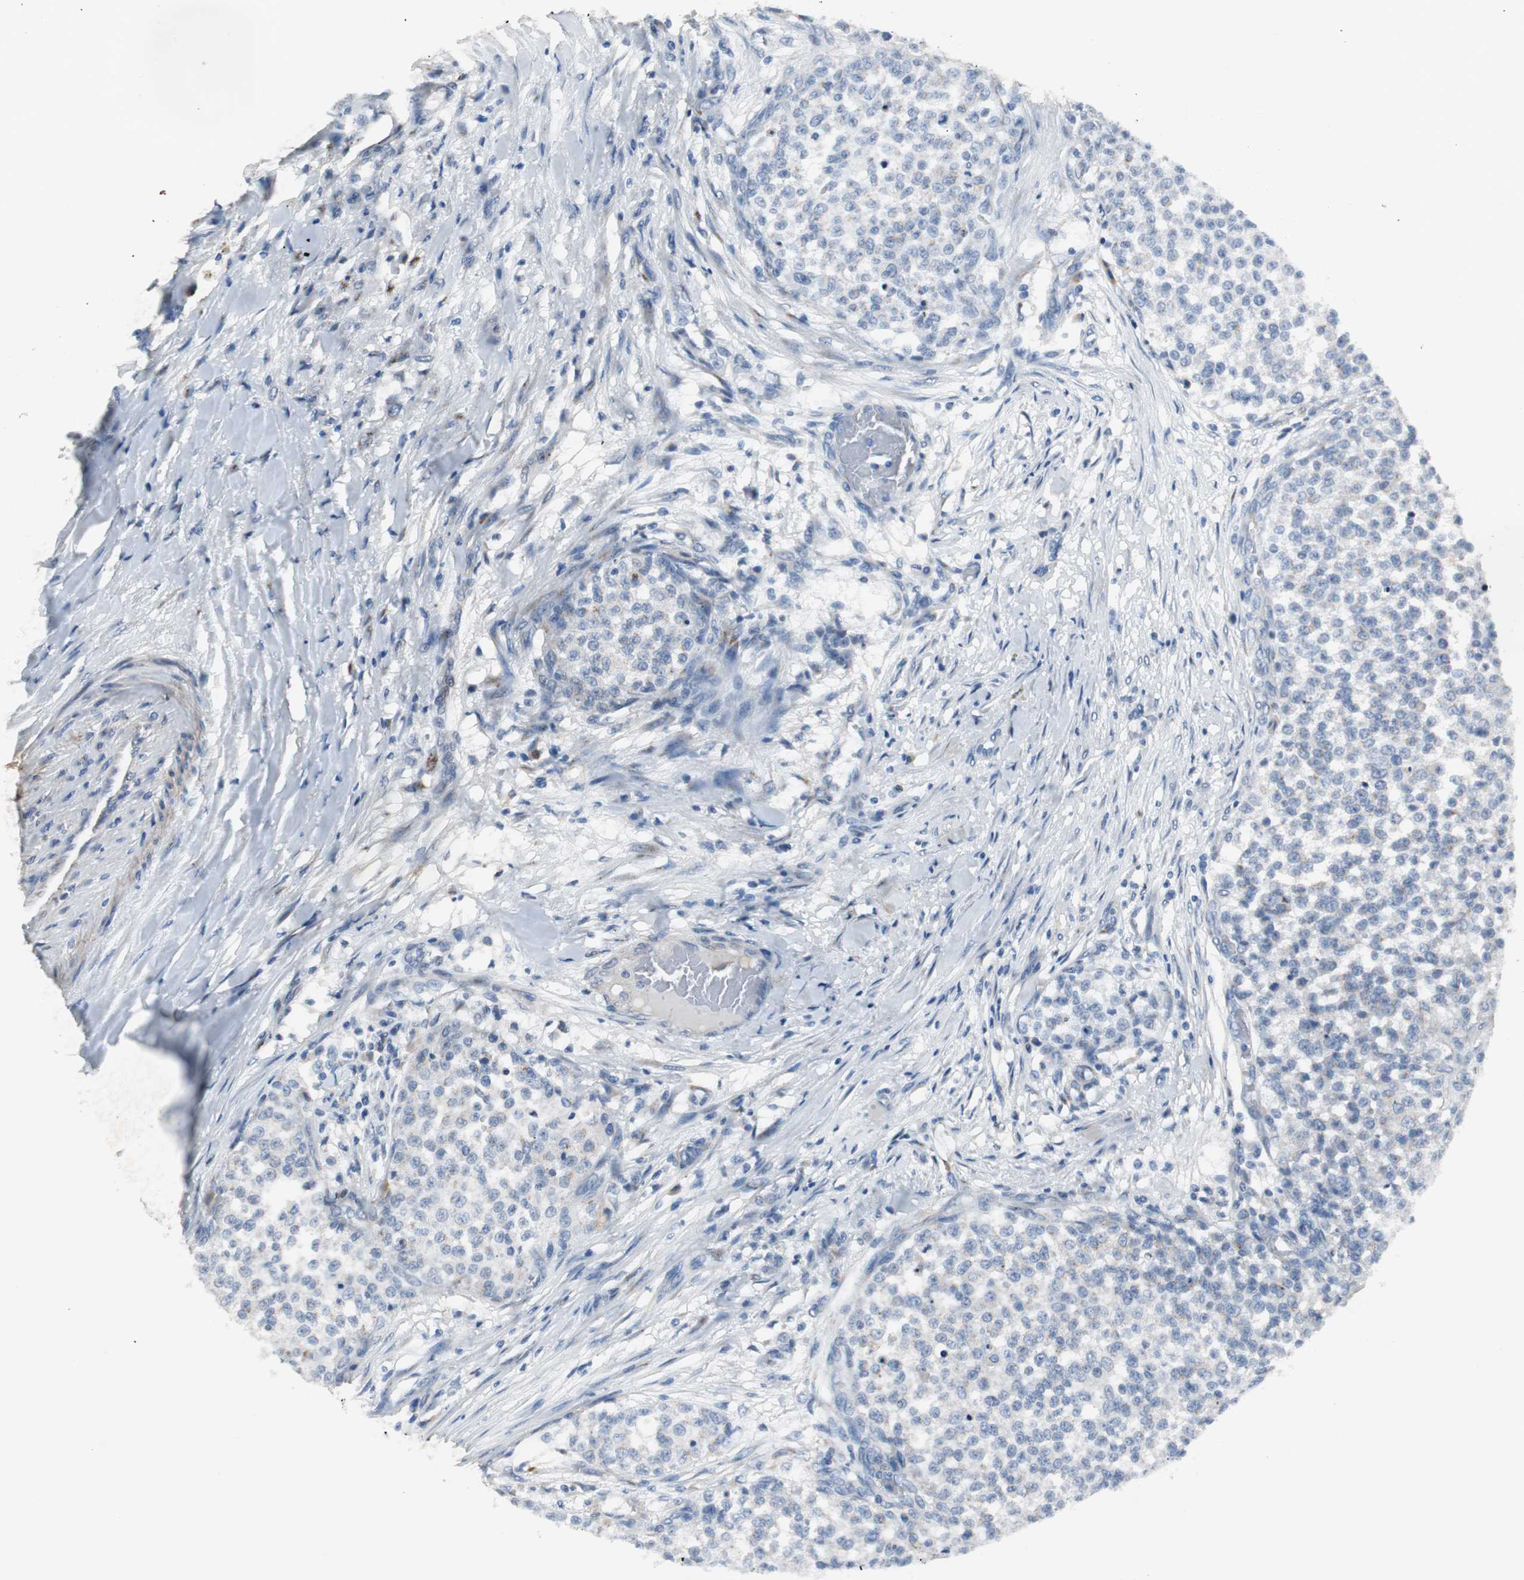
{"staining": {"intensity": "negative", "quantity": "none", "location": "none"}, "tissue": "testis cancer", "cell_type": "Tumor cells", "image_type": "cancer", "snomed": [{"axis": "morphology", "description": "Seminoma, NOS"}, {"axis": "topography", "description": "Testis"}], "caption": "The image demonstrates no significant expression in tumor cells of testis cancer.", "gene": "PCYT1B", "patient": {"sex": "male", "age": 59}}